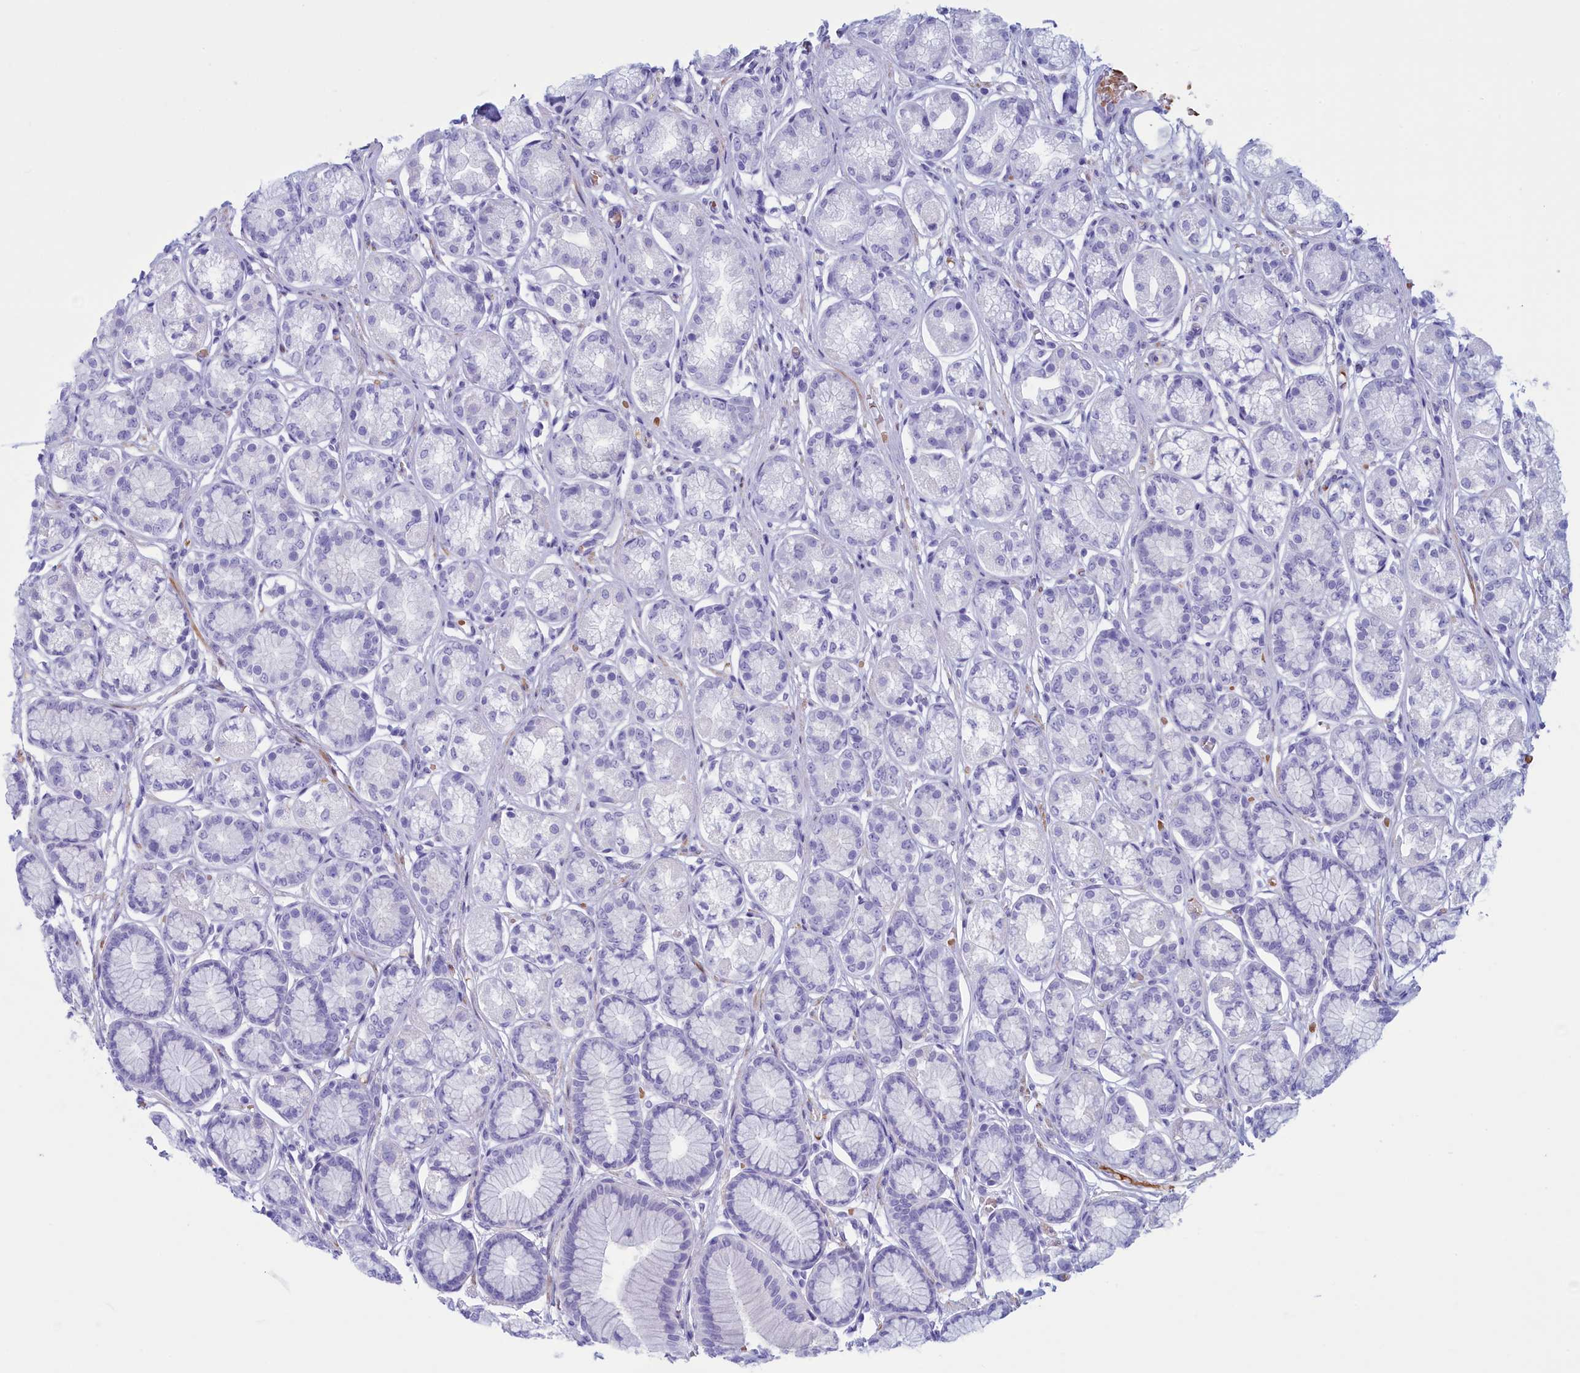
{"staining": {"intensity": "moderate", "quantity": "<25%", "location": "cytoplasmic/membranous"}, "tissue": "stomach", "cell_type": "Glandular cells", "image_type": "normal", "snomed": [{"axis": "morphology", "description": "Normal tissue, NOS"}, {"axis": "morphology", "description": "Adenocarcinoma, NOS"}, {"axis": "morphology", "description": "Adenocarcinoma, High grade"}, {"axis": "topography", "description": "Stomach, upper"}, {"axis": "topography", "description": "Stomach"}], "caption": "This image shows IHC staining of benign human stomach, with low moderate cytoplasmic/membranous positivity in about <25% of glandular cells.", "gene": "GAPDHS", "patient": {"sex": "female", "age": 65}}